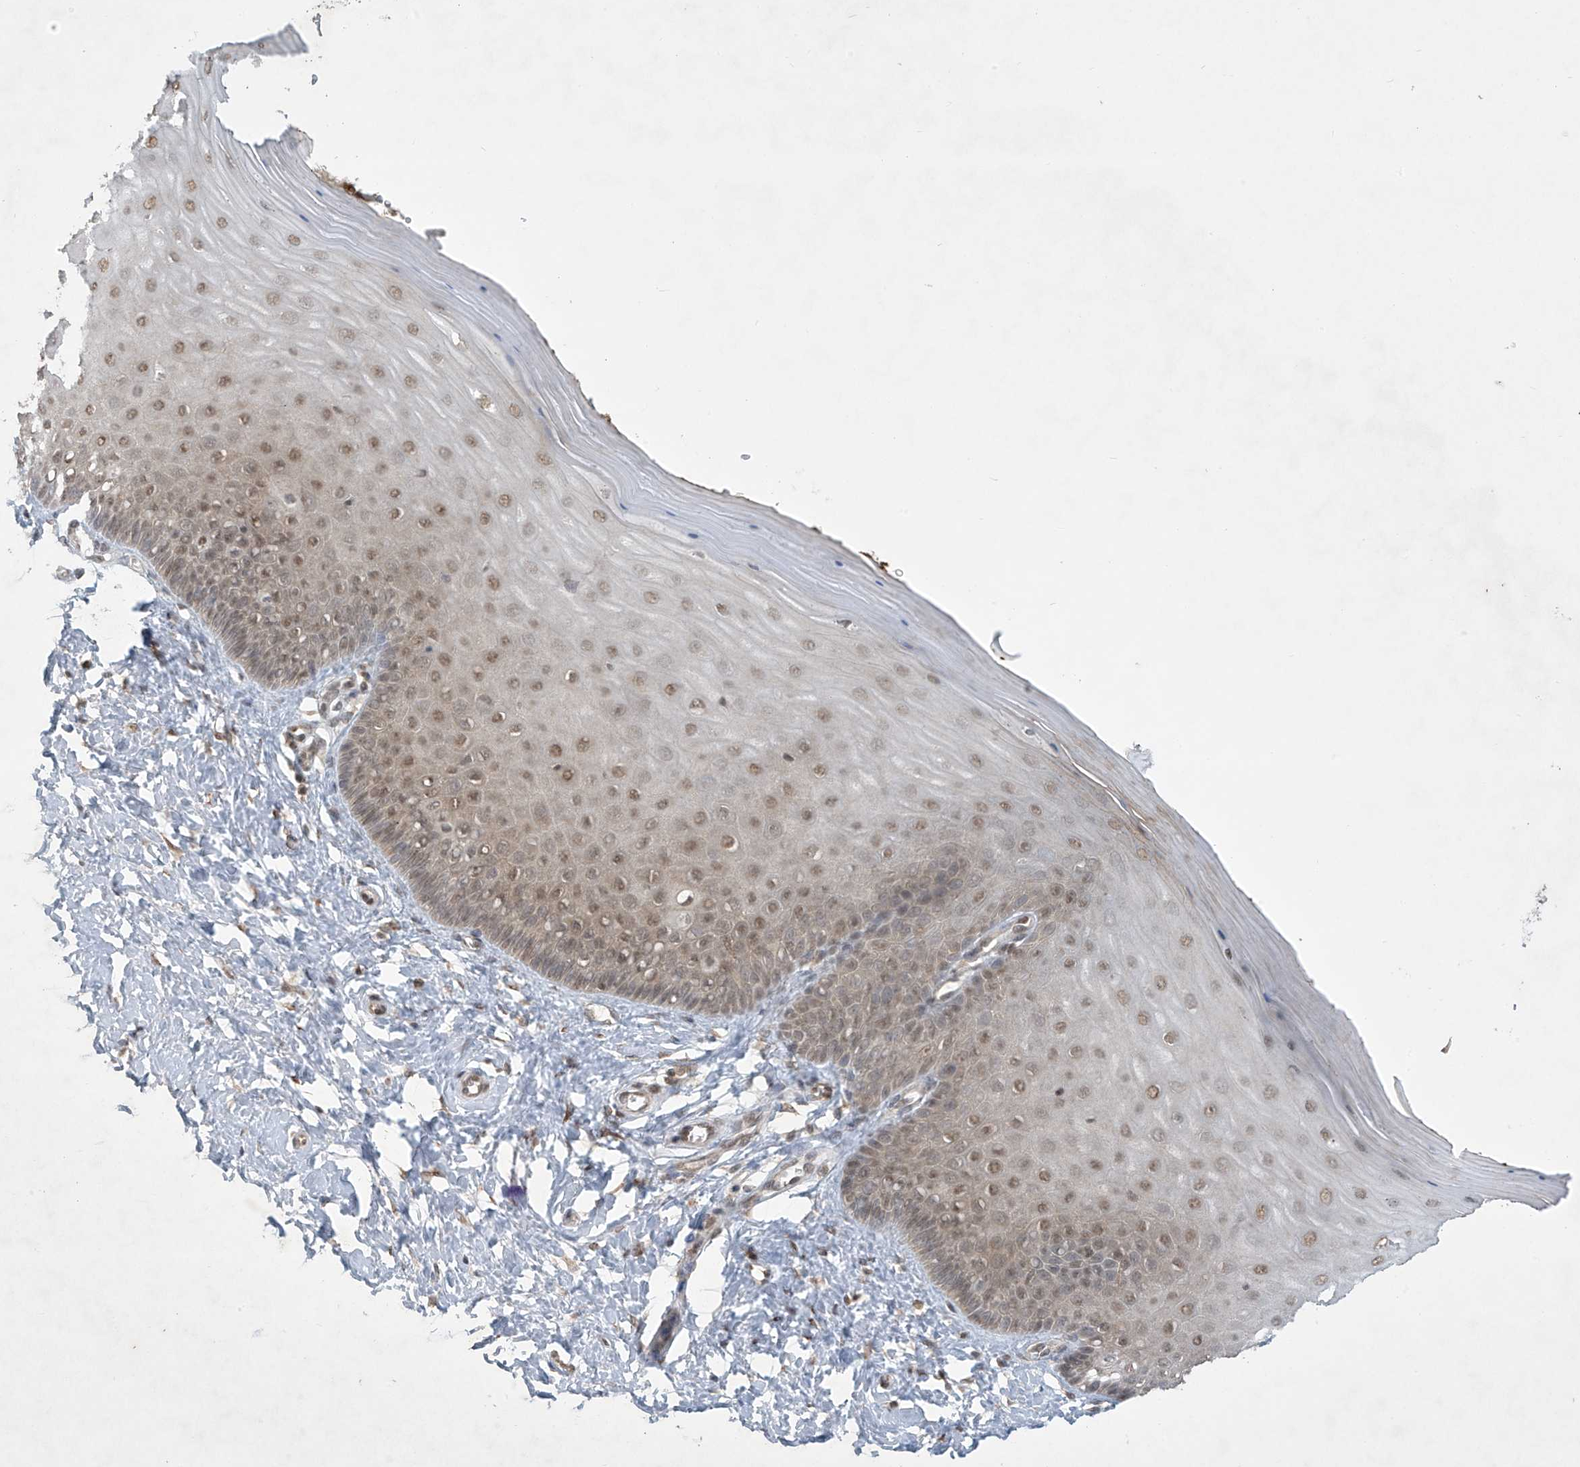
{"staining": {"intensity": "moderate", "quantity": "<25%", "location": "cytoplasmic/membranous,nuclear"}, "tissue": "cervix", "cell_type": "Glandular cells", "image_type": "normal", "snomed": [{"axis": "morphology", "description": "Normal tissue, NOS"}, {"axis": "topography", "description": "Cervix"}], "caption": "Protein positivity by IHC reveals moderate cytoplasmic/membranous,nuclear staining in approximately <25% of glandular cells in benign cervix.", "gene": "LCOR", "patient": {"sex": "female", "age": 55}}